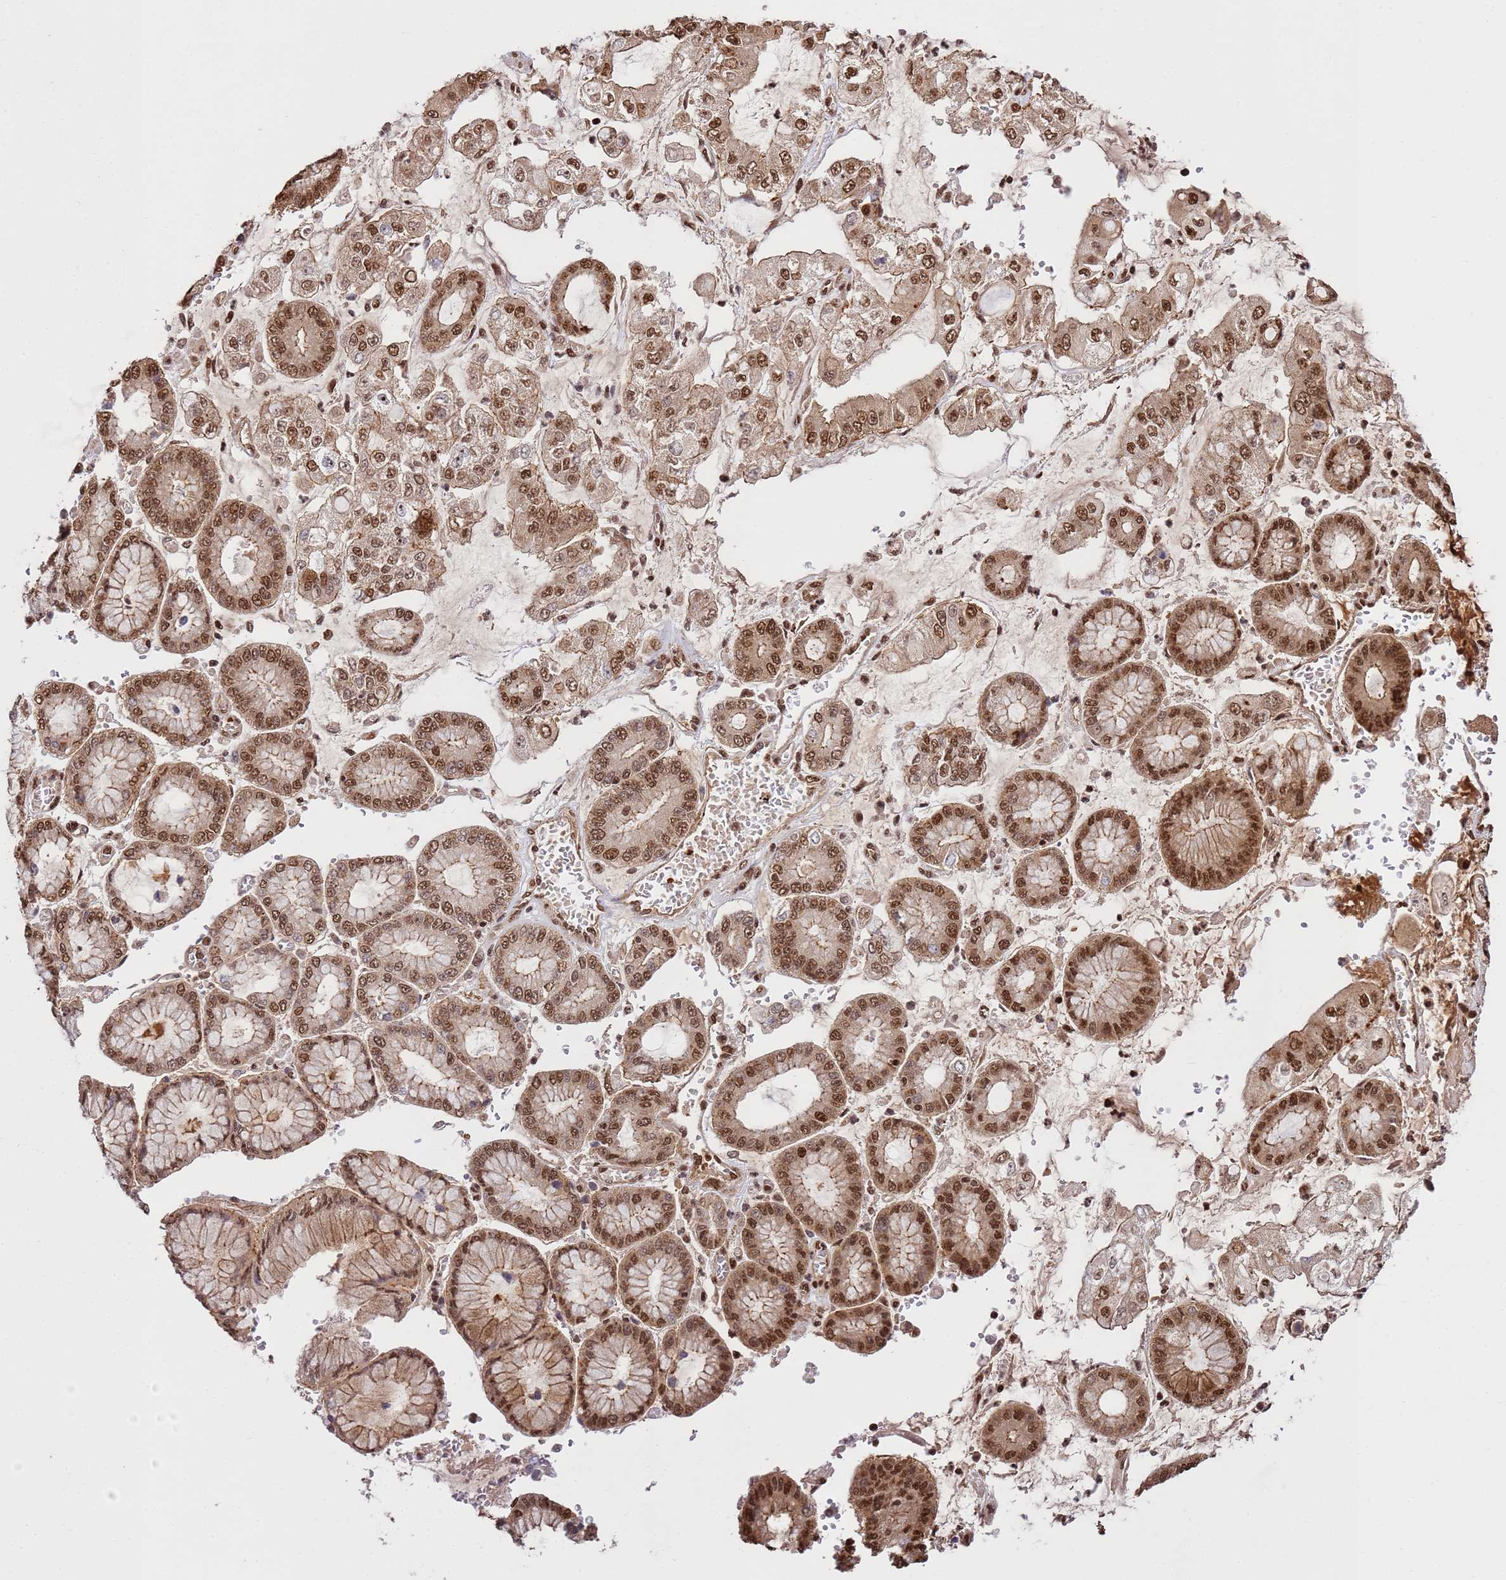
{"staining": {"intensity": "moderate", "quantity": ">75%", "location": "nuclear"}, "tissue": "stomach cancer", "cell_type": "Tumor cells", "image_type": "cancer", "snomed": [{"axis": "morphology", "description": "Adenocarcinoma, NOS"}, {"axis": "topography", "description": "Stomach"}], "caption": "This photomicrograph reveals stomach cancer (adenocarcinoma) stained with immunohistochemistry to label a protein in brown. The nuclear of tumor cells show moderate positivity for the protein. Nuclei are counter-stained blue.", "gene": "ZBTB12", "patient": {"sex": "male", "age": 76}}